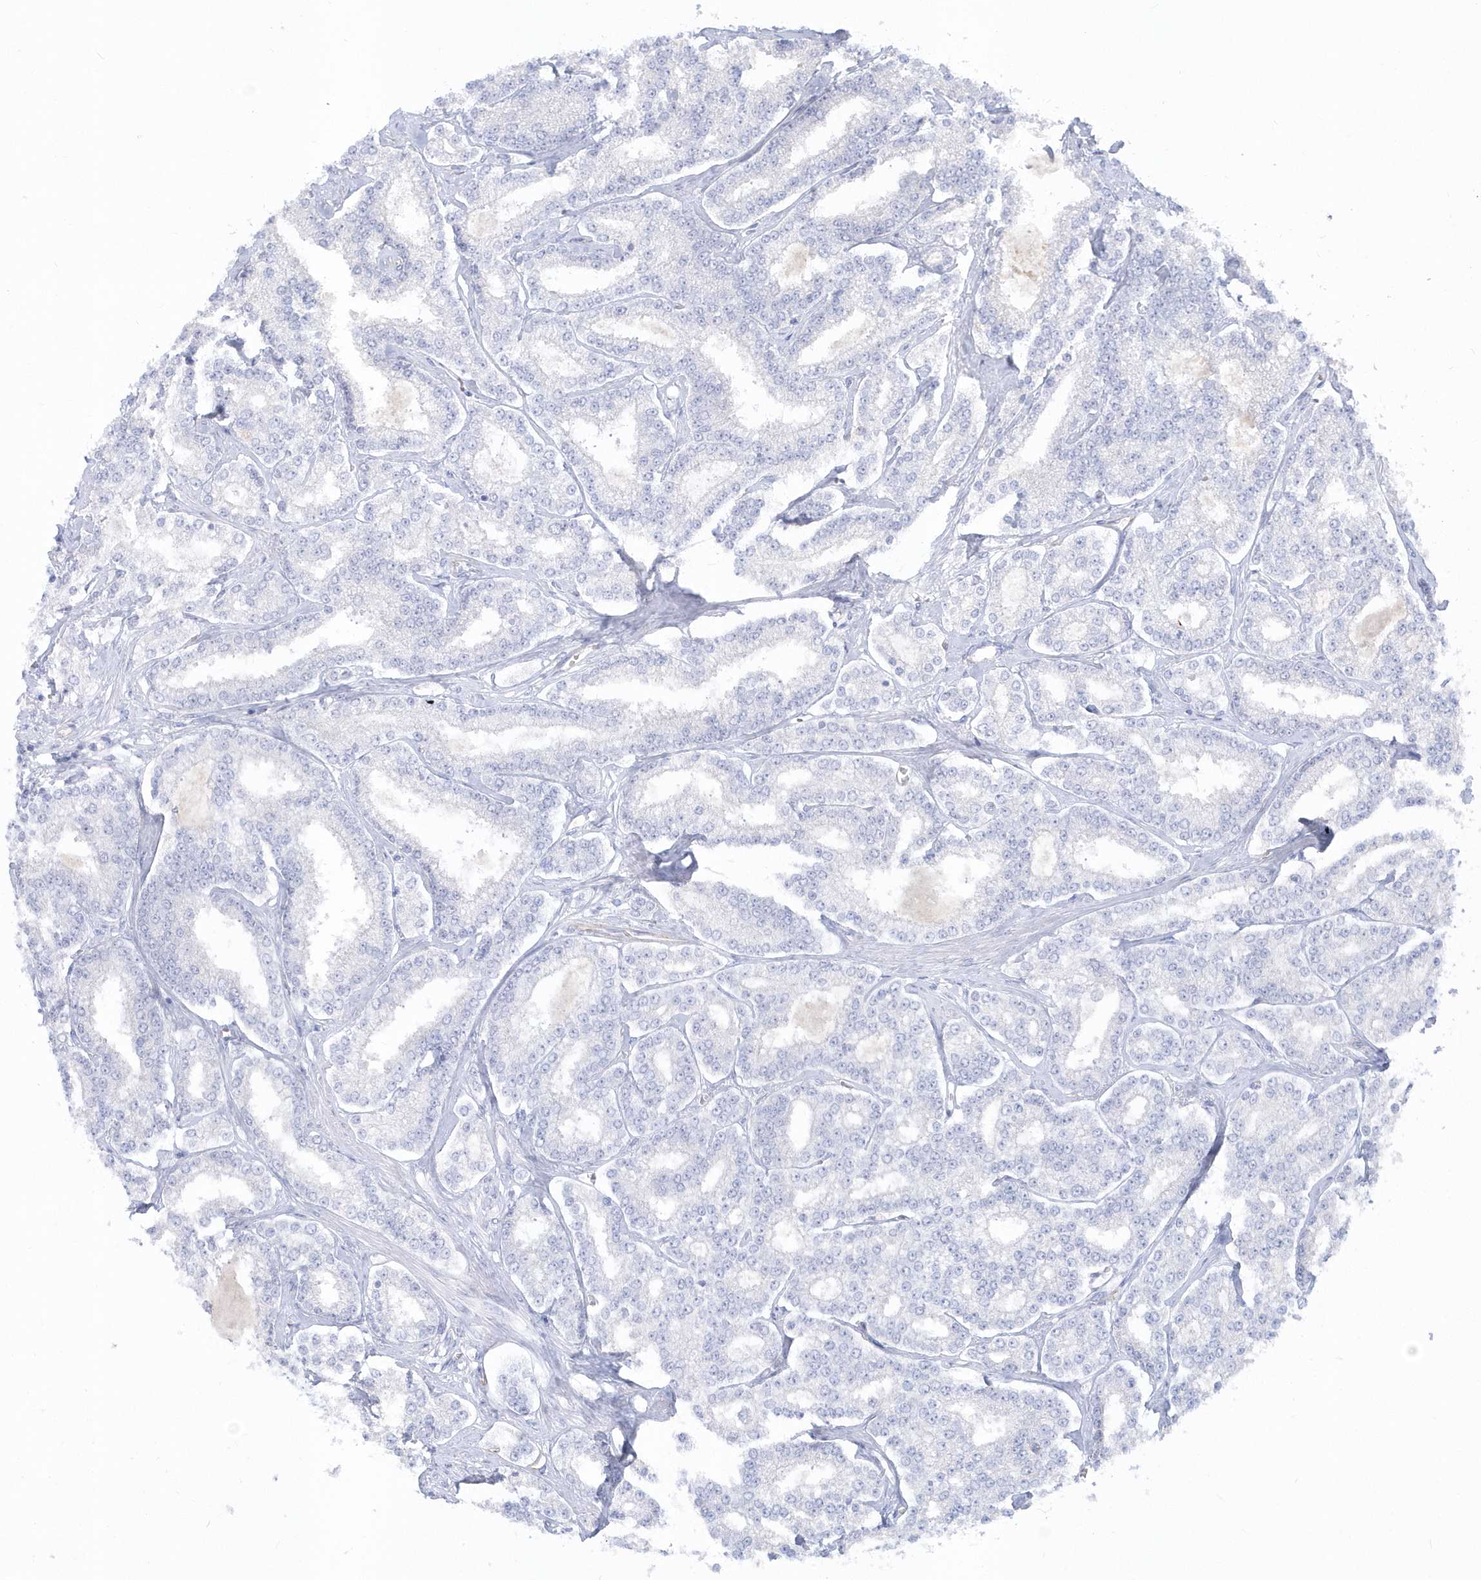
{"staining": {"intensity": "negative", "quantity": "none", "location": "none"}, "tissue": "prostate cancer", "cell_type": "Tumor cells", "image_type": "cancer", "snomed": [{"axis": "morphology", "description": "Normal tissue, NOS"}, {"axis": "morphology", "description": "Adenocarcinoma, High grade"}, {"axis": "topography", "description": "Prostate"}], "caption": "High power microscopy photomicrograph of an immunohistochemistry photomicrograph of prostate adenocarcinoma (high-grade), revealing no significant expression in tumor cells.", "gene": "PPIL6", "patient": {"sex": "male", "age": 83}}